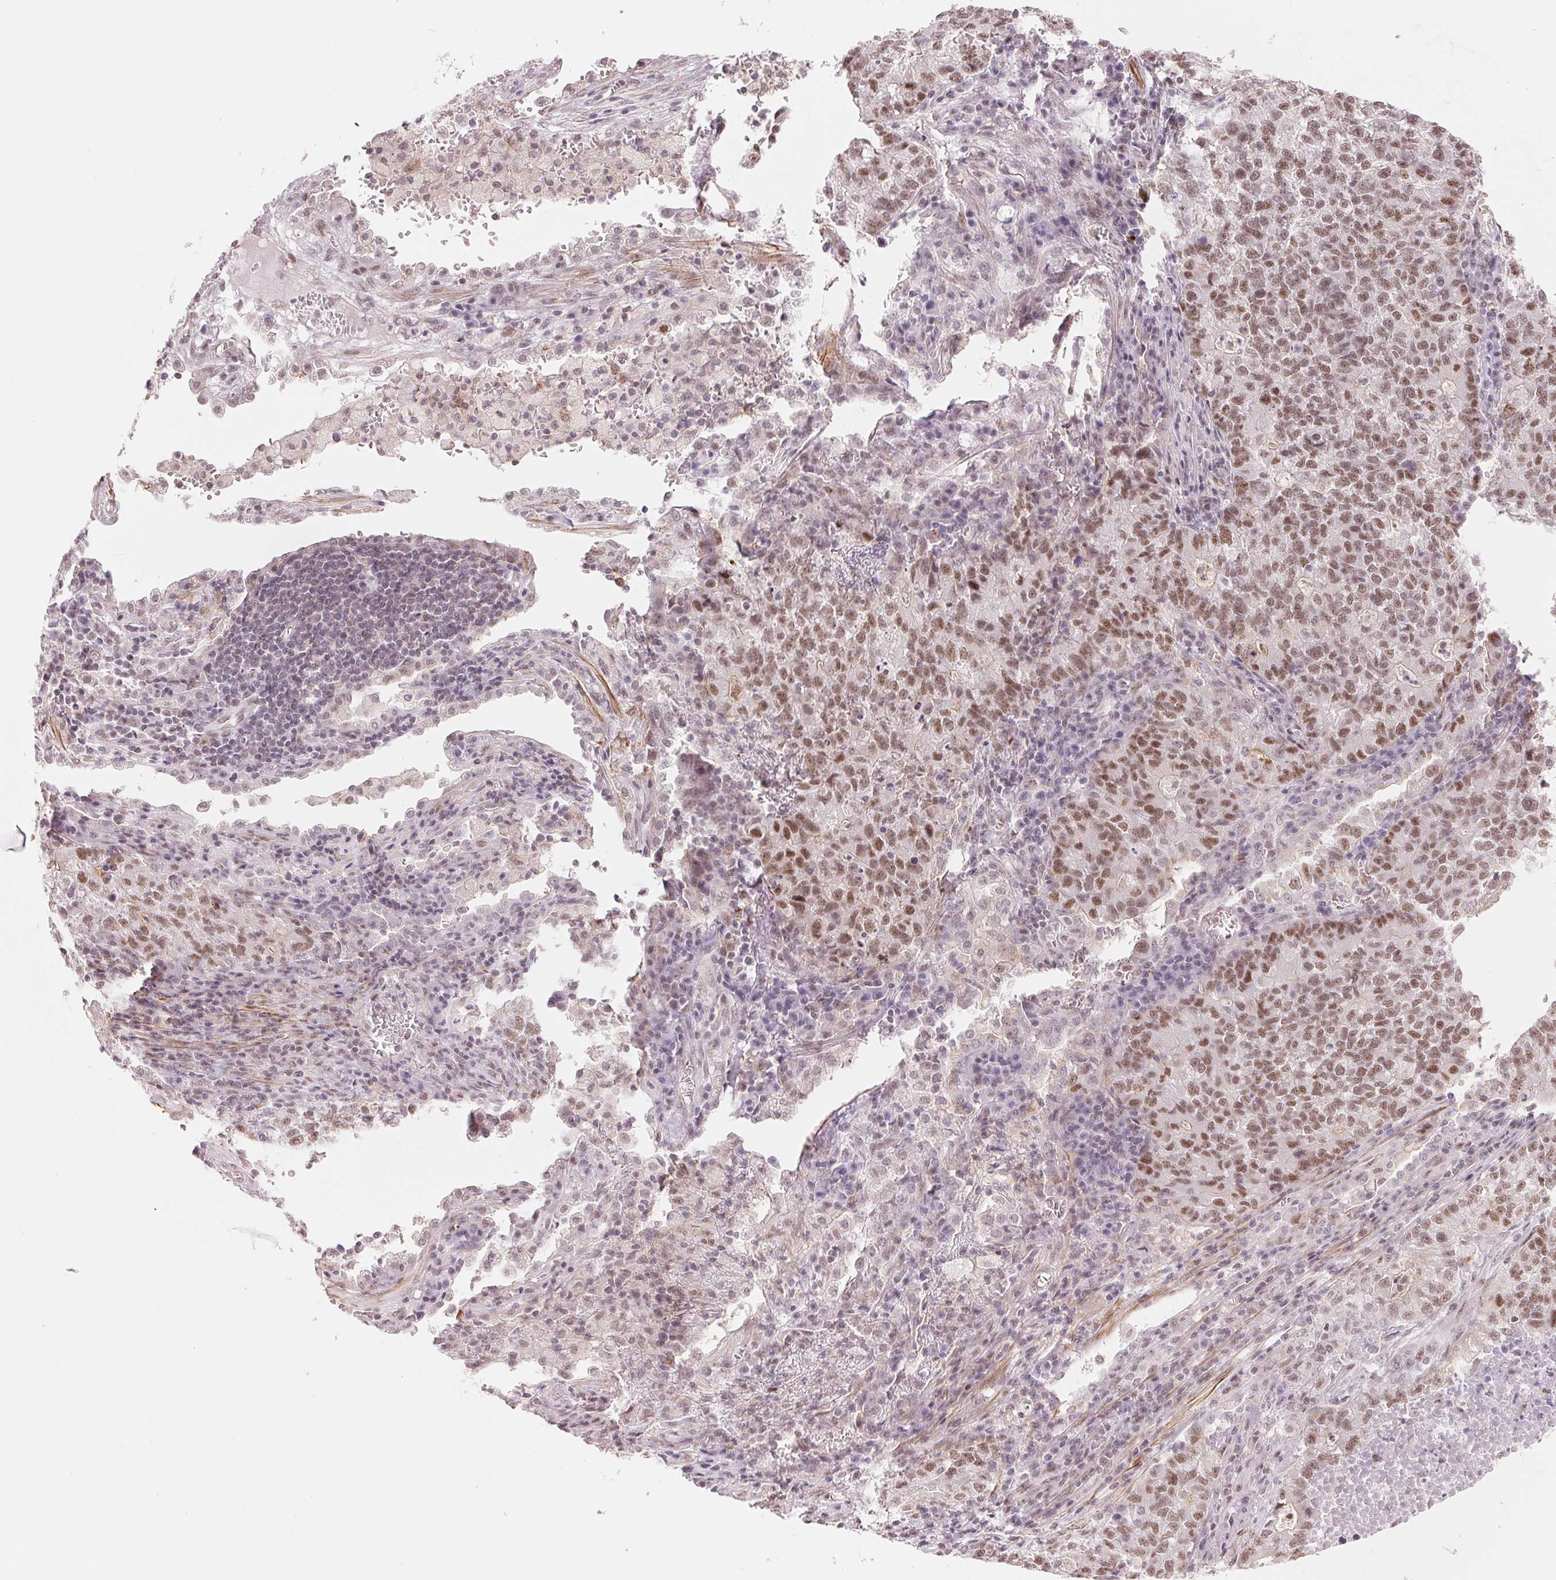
{"staining": {"intensity": "moderate", "quantity": ">75%", "location": "nuclear"}, "tissue": "lung cancer", "cell_type": "Tumor cells", "image_type": "cancer", "snomed": [{"axis": "morphology", "description": "Adenocarcinoma, NOS"}, {"axis": "topography", "description": "Lung"}], "caption": "Protein expression analysis of human lung cancer reveals moderate nuclear expression in approximately >75% of tumor cells.", "gene": "HNRNPDL", "patient": {"sex": "male", "age": 57}}